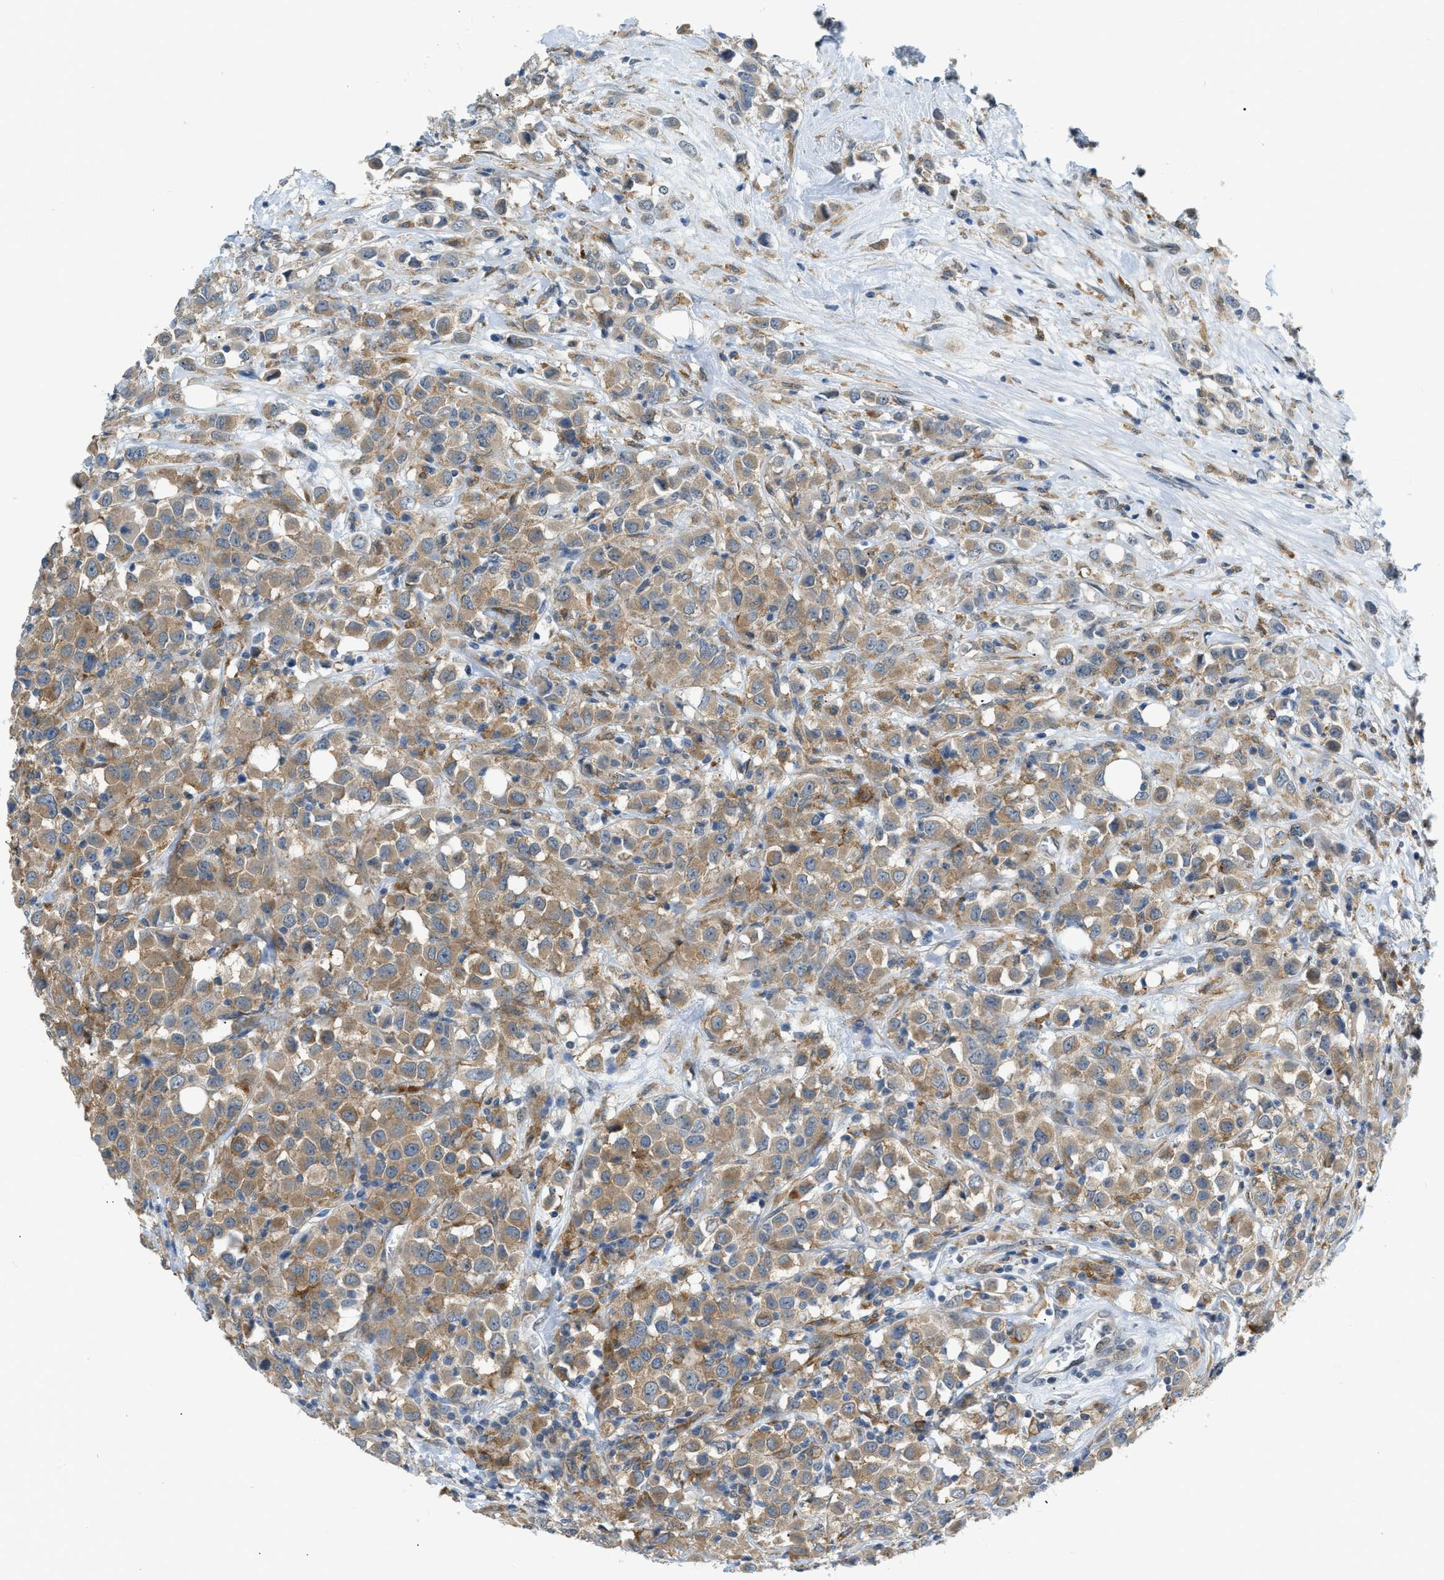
{"staining": {"intensity": "moderate", "quantity": ">75%", "location": "cytoplasmic/membranous"}, "tissue": "breast cancer", "cell_type": "Tumor cells", "image_type": "cancer", "snomed": [{"axis": "morphology", "description": "Duct carcinoma"}, {"axis": "topography", "description": "Breast"}], "caption": "This histopathology image reveals intraductal carcinoma (breast) stained with IHC to label a protein in brown. The cytoplasmic/membranous of tumor cells show moderate positivity for the protein. Nuclei are counter-stained blue.", "gene": "ZNF408", "patient": {"sex": "female", "age": 61}}